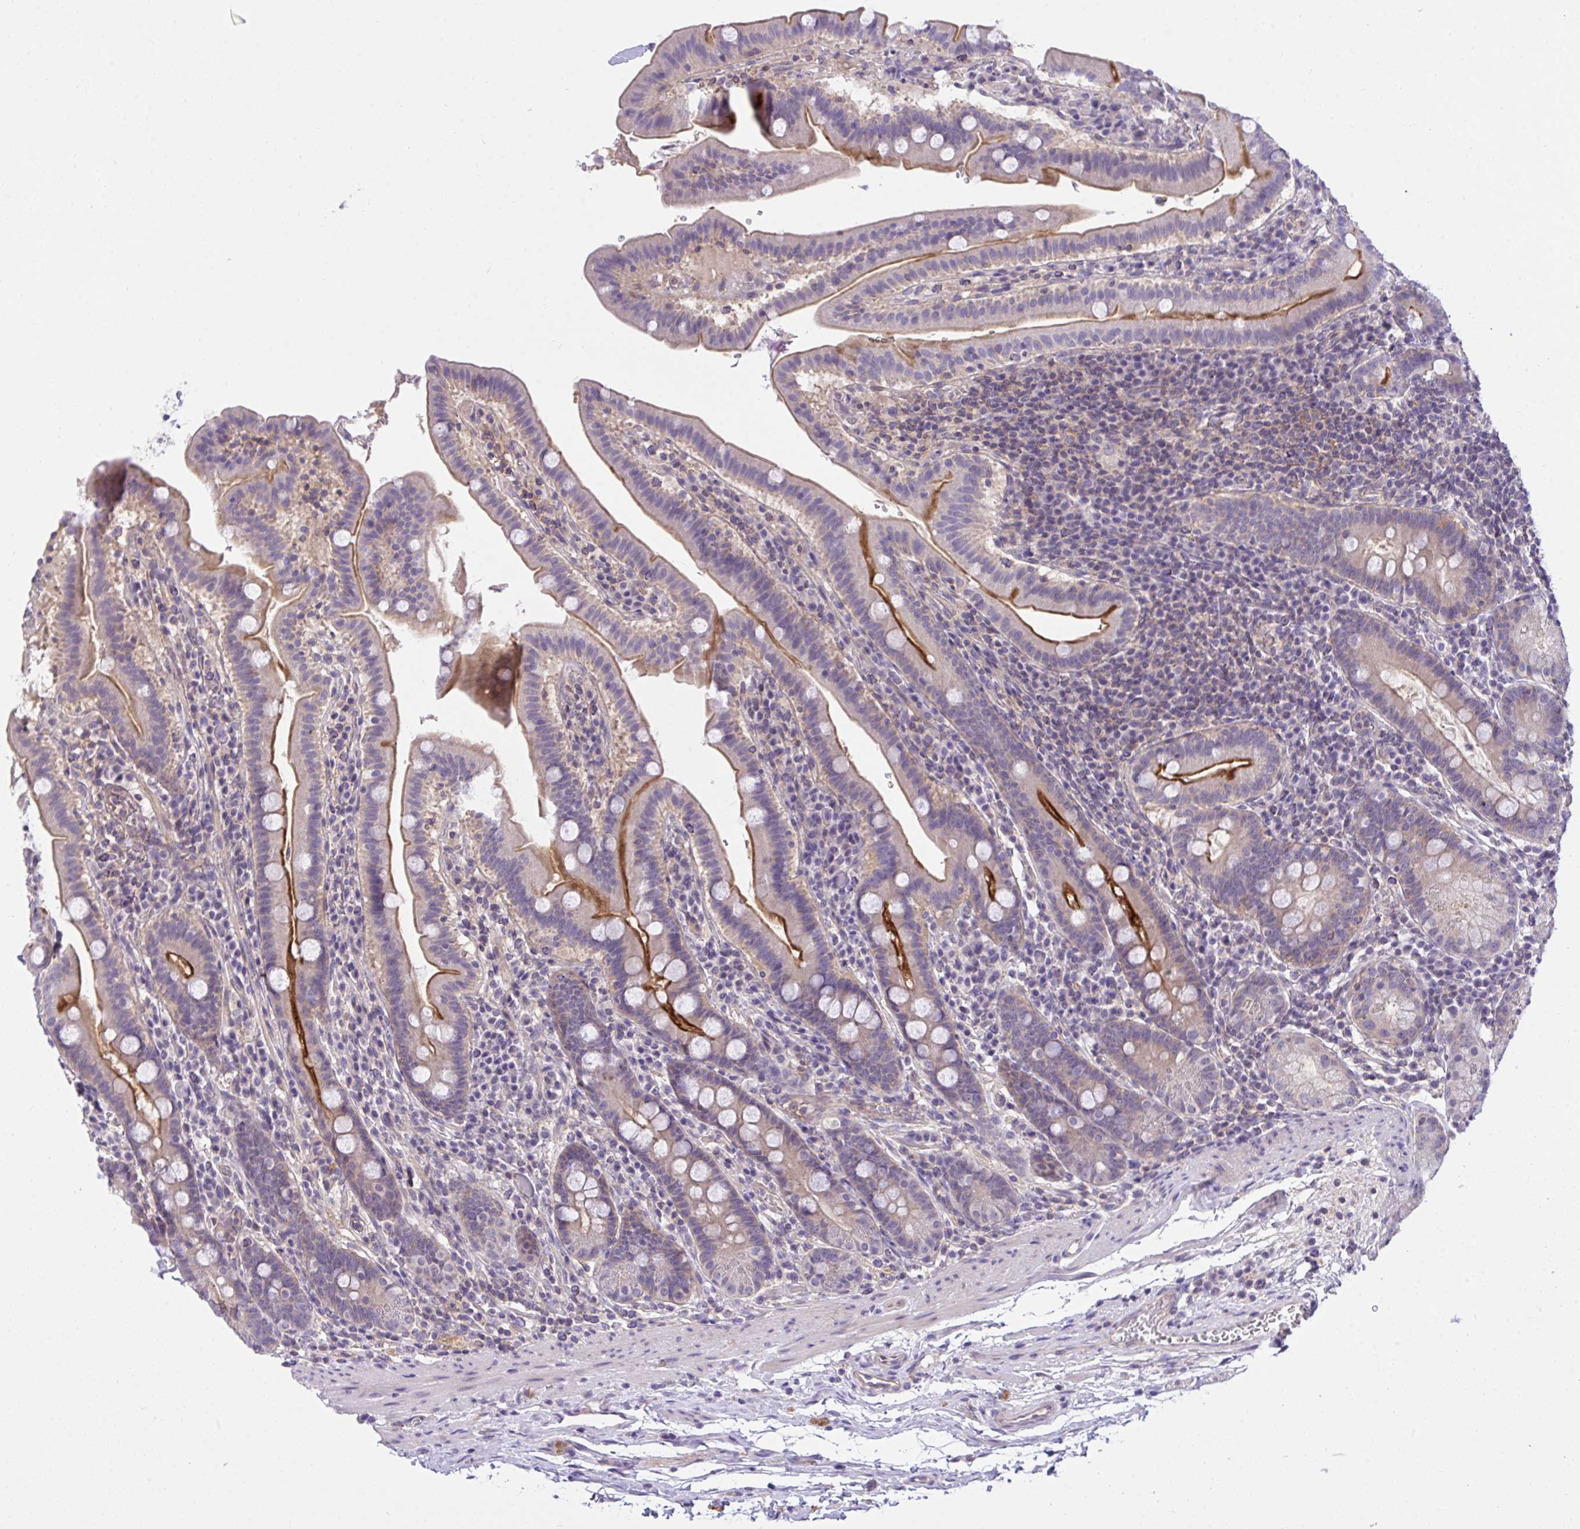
{"staining": {"intensity": "moderate", "quantity": "25%-75%", "location": "cytoplasmic/membranous"}, "tissue": "small intestine", "cell_type": "Glandular cells", "image_type": "normal", "snomed": [{"axis": "morphology", "description": "Normal tissue, NOS"}, {"axis": "topography", "description": "Small intestine"}], "caption": "Immunohistochemical staining of benign human small intestine exhibits moderate cytoplasmic/membranous protein staining in about 25%-75% of glandular cells.", "gene": "TLN2", "patient": {"sex": "male", "age": 26}}